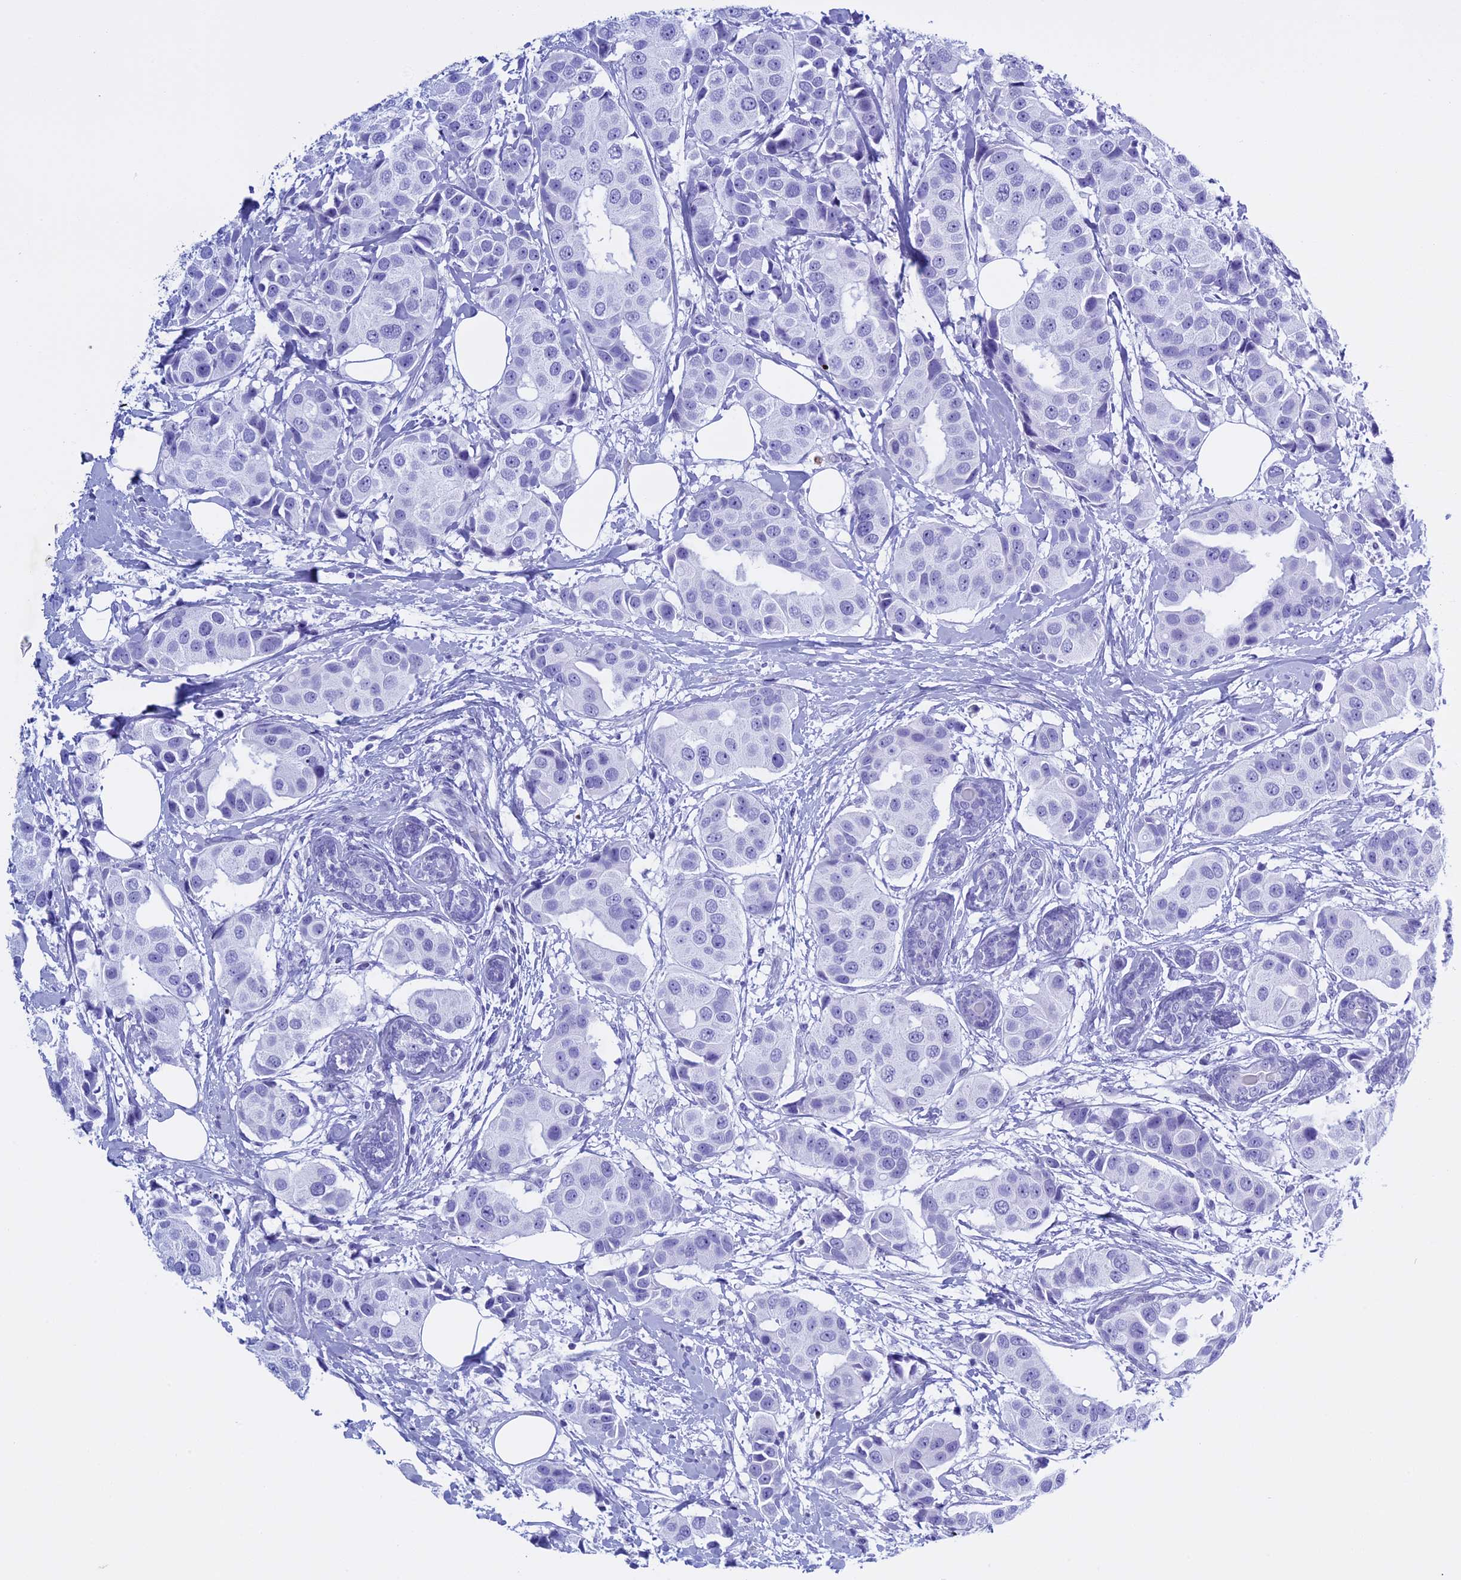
{"staining": {"intensity": "negative", "quantity": "none", "location": "none"}, "tissue": "breast cancer", "cell_type": "Tumor cells", "image_type": "cancer", "snomed": [{"axis": "morphology", "description": "Normal tissue, NOS"}, {"axis": "morphology", "description": "Duct carcinoma"}, {"axis": "topography", "description": "Breast"}], "caption": "Immunohistochemistry (IHC) image of neoplastic tissue: breast cancer stained with DAB (3,3'-diaminobenzidine) displays no significant protein staining in tumor cells.", "gene": "KCTD21", "patient": {"sex": "female", "age": 39}}